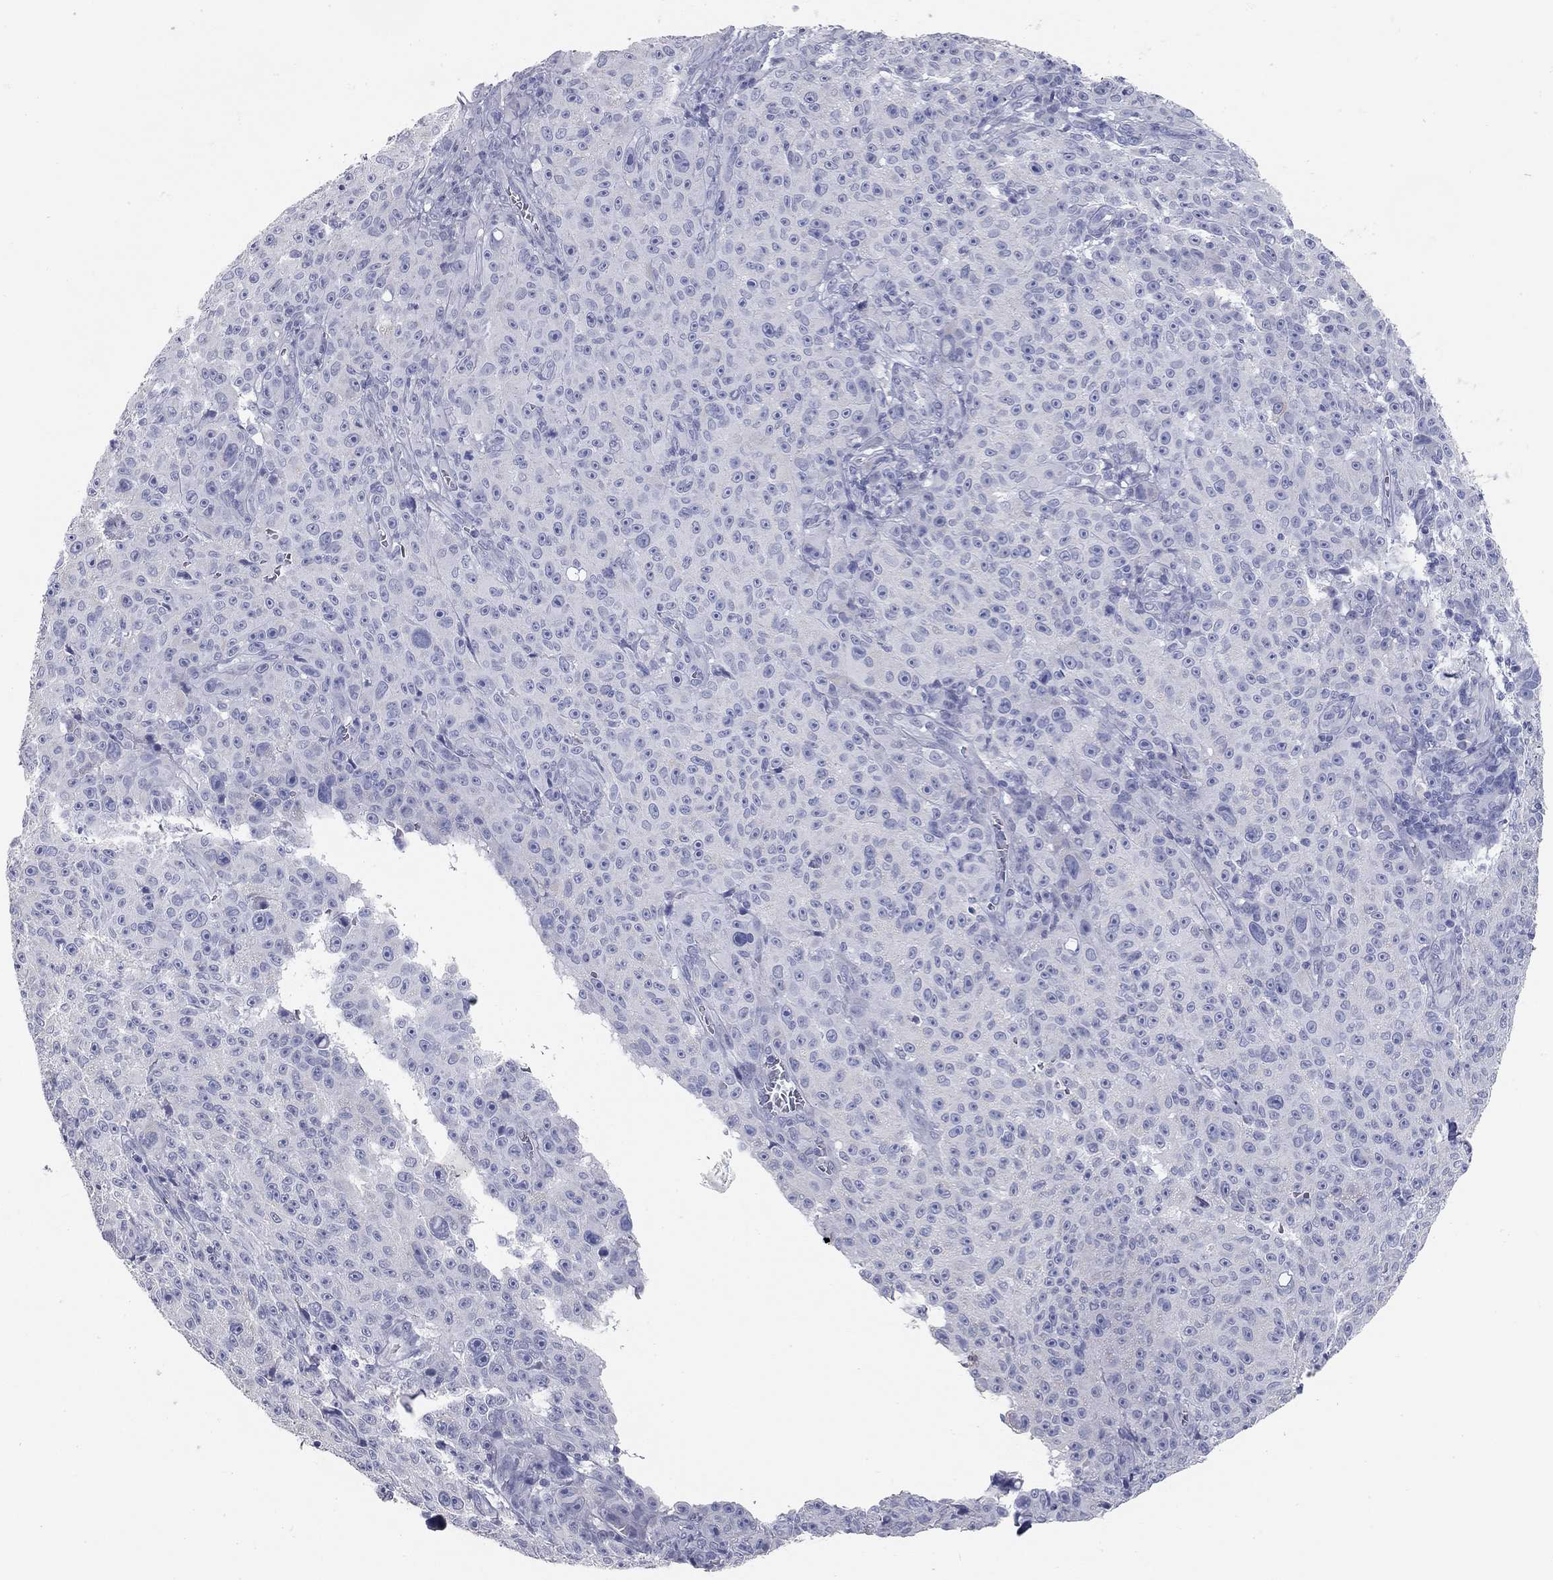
{"staining": {"intensity": "negative", "quantity": "none", "location": "none"}, "tissue": "melanoma", "cell_type": "Tumor cells", "image_type": "cancer", "snomed": [{"axis": "morphology", "description": "Malignant melanoma, NOS"}, {"axis": "topography", "description": "Skin"}], "caption": "Micrograph shows no protein positivity in tumor cells of melanoma tissue.", "gene": "TAC1", "patient": {"sex": "female", "age": 82}}